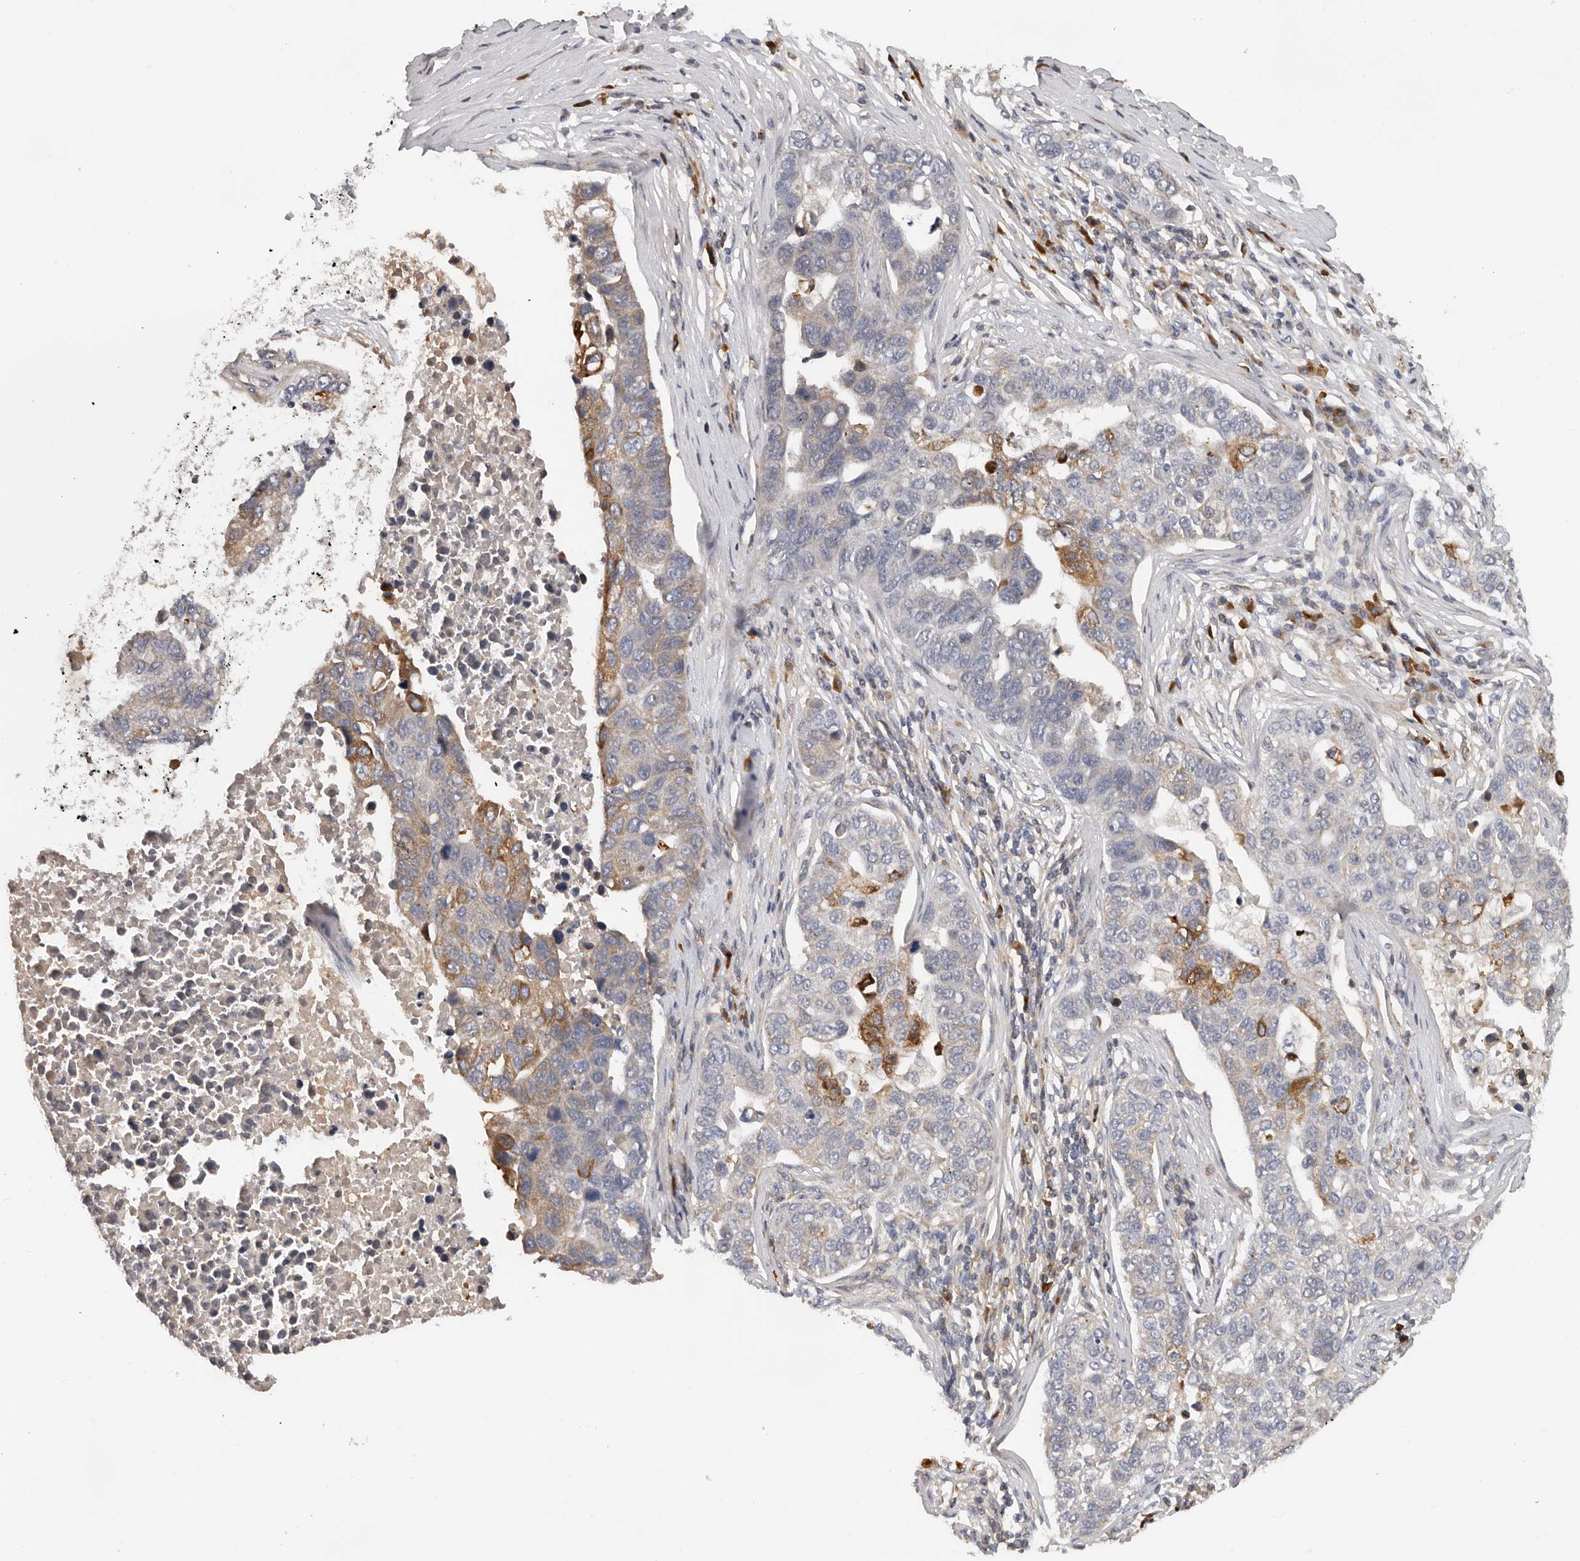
{"staining": {"intensity": "moderate", "quantity": "25%-75%", "location": "cytoplasmic/membranous"}, "tissue": "pancreatic cancer", "cell_type": "Tumor cells", "image_type": "cancer", "snomed": [{"axis": "morphology", "description": "Adenocarcinoma, NOS"}, {"axis": "topography", "description": "Pancreas"}], "caption": "Brown immunohistochemical staining in pancreatic cancer demonstrates moderate cytoplasmic/membranous staining in approximately 25%-75% of tumor cells.", "gene": "RNF157", "patient": {"sex": "female", "age": 61}}